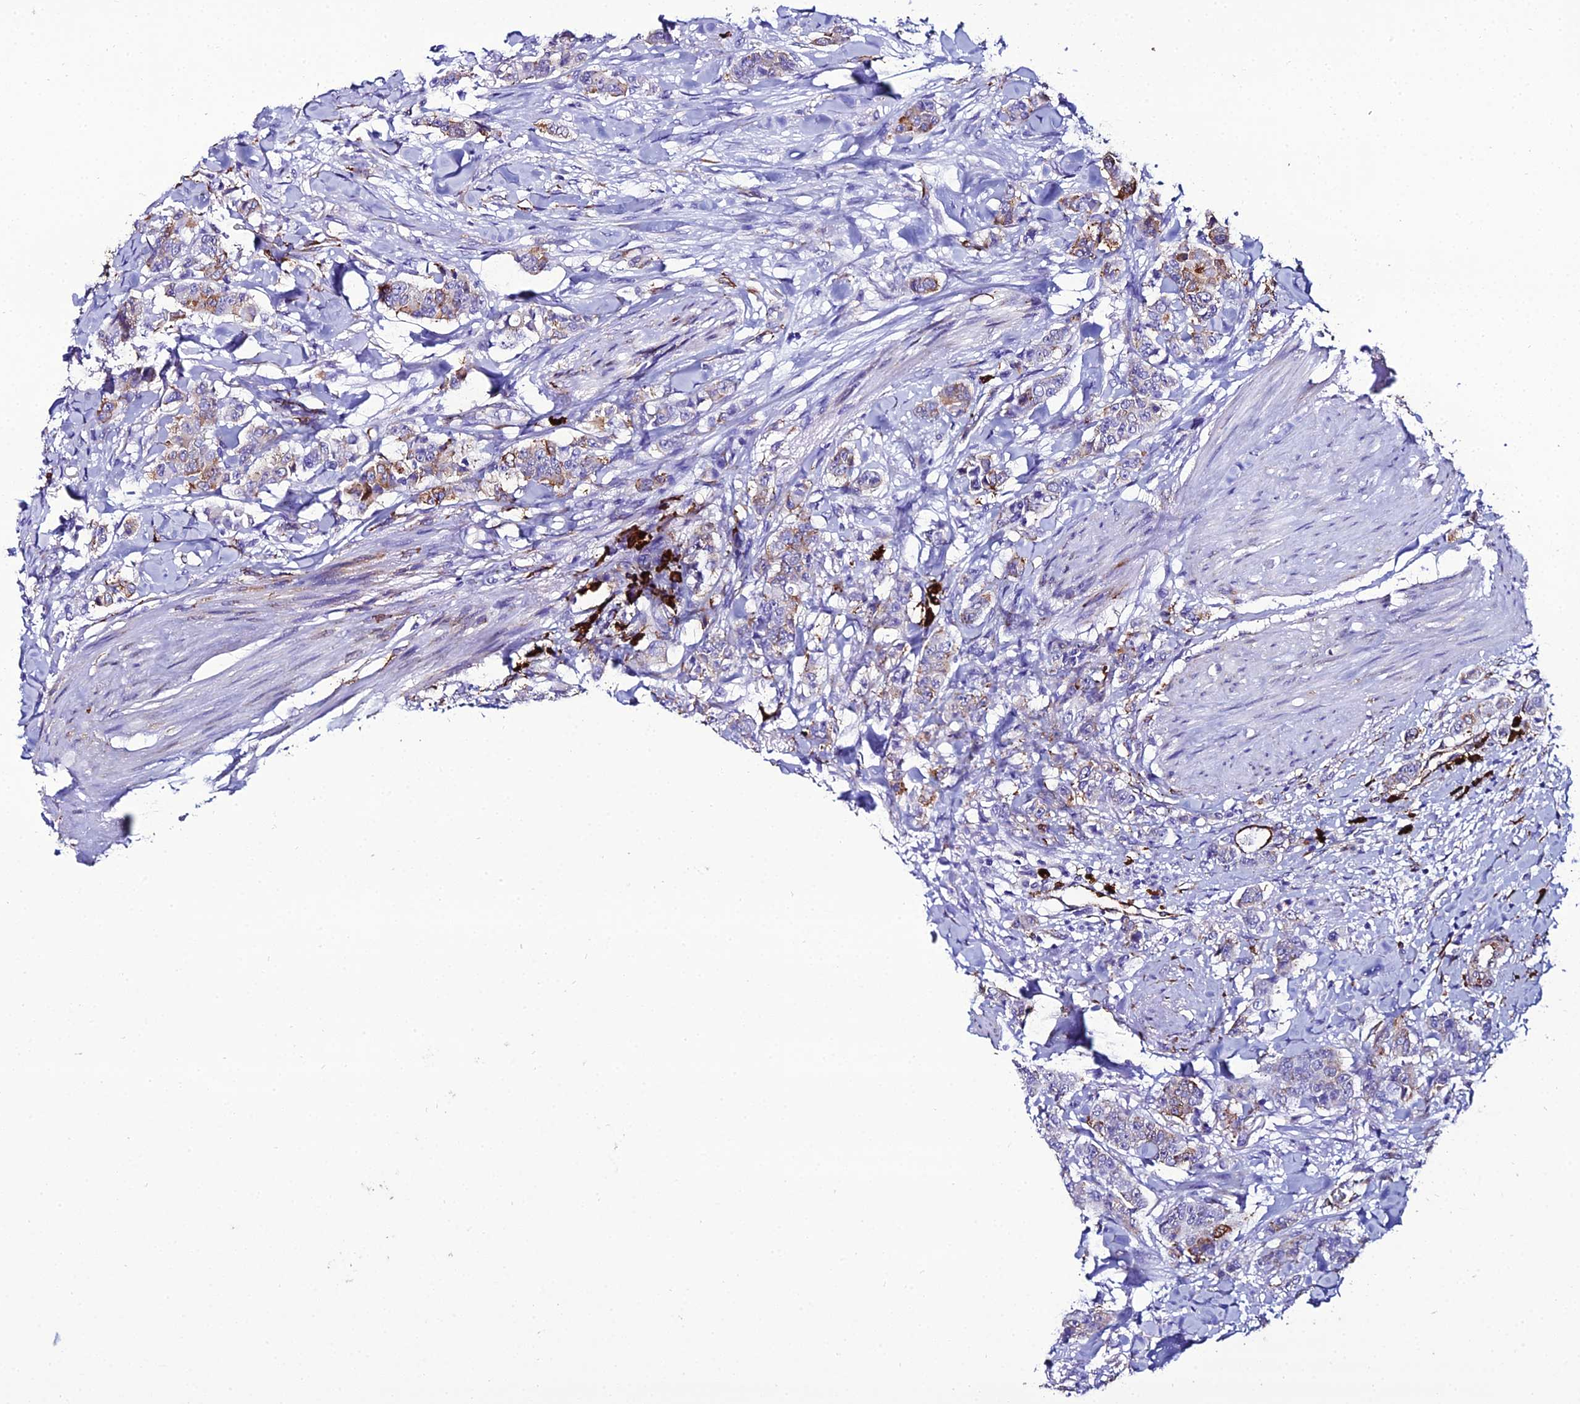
{"staining": {"intensity": "moderate", "quantity": "<25%", "location": "cytoplasmic/membranous"}, "tissue": "breast cancer", "cell_type": "Tumor cells", "image_type": "cancer", "snomed": [{"axis": "morphology", "description": "Duct carcinoma"}, {"axis": "topography", "description": "Breast"}], "caption": "The immunohistochemical stain shows moderate cytoplasmic/membranous staining in tumor cells of intraductal carcinoma (breast) tissue.", "gene": "TXNDC5", "patient": {"sex": "female", "age": 40}}